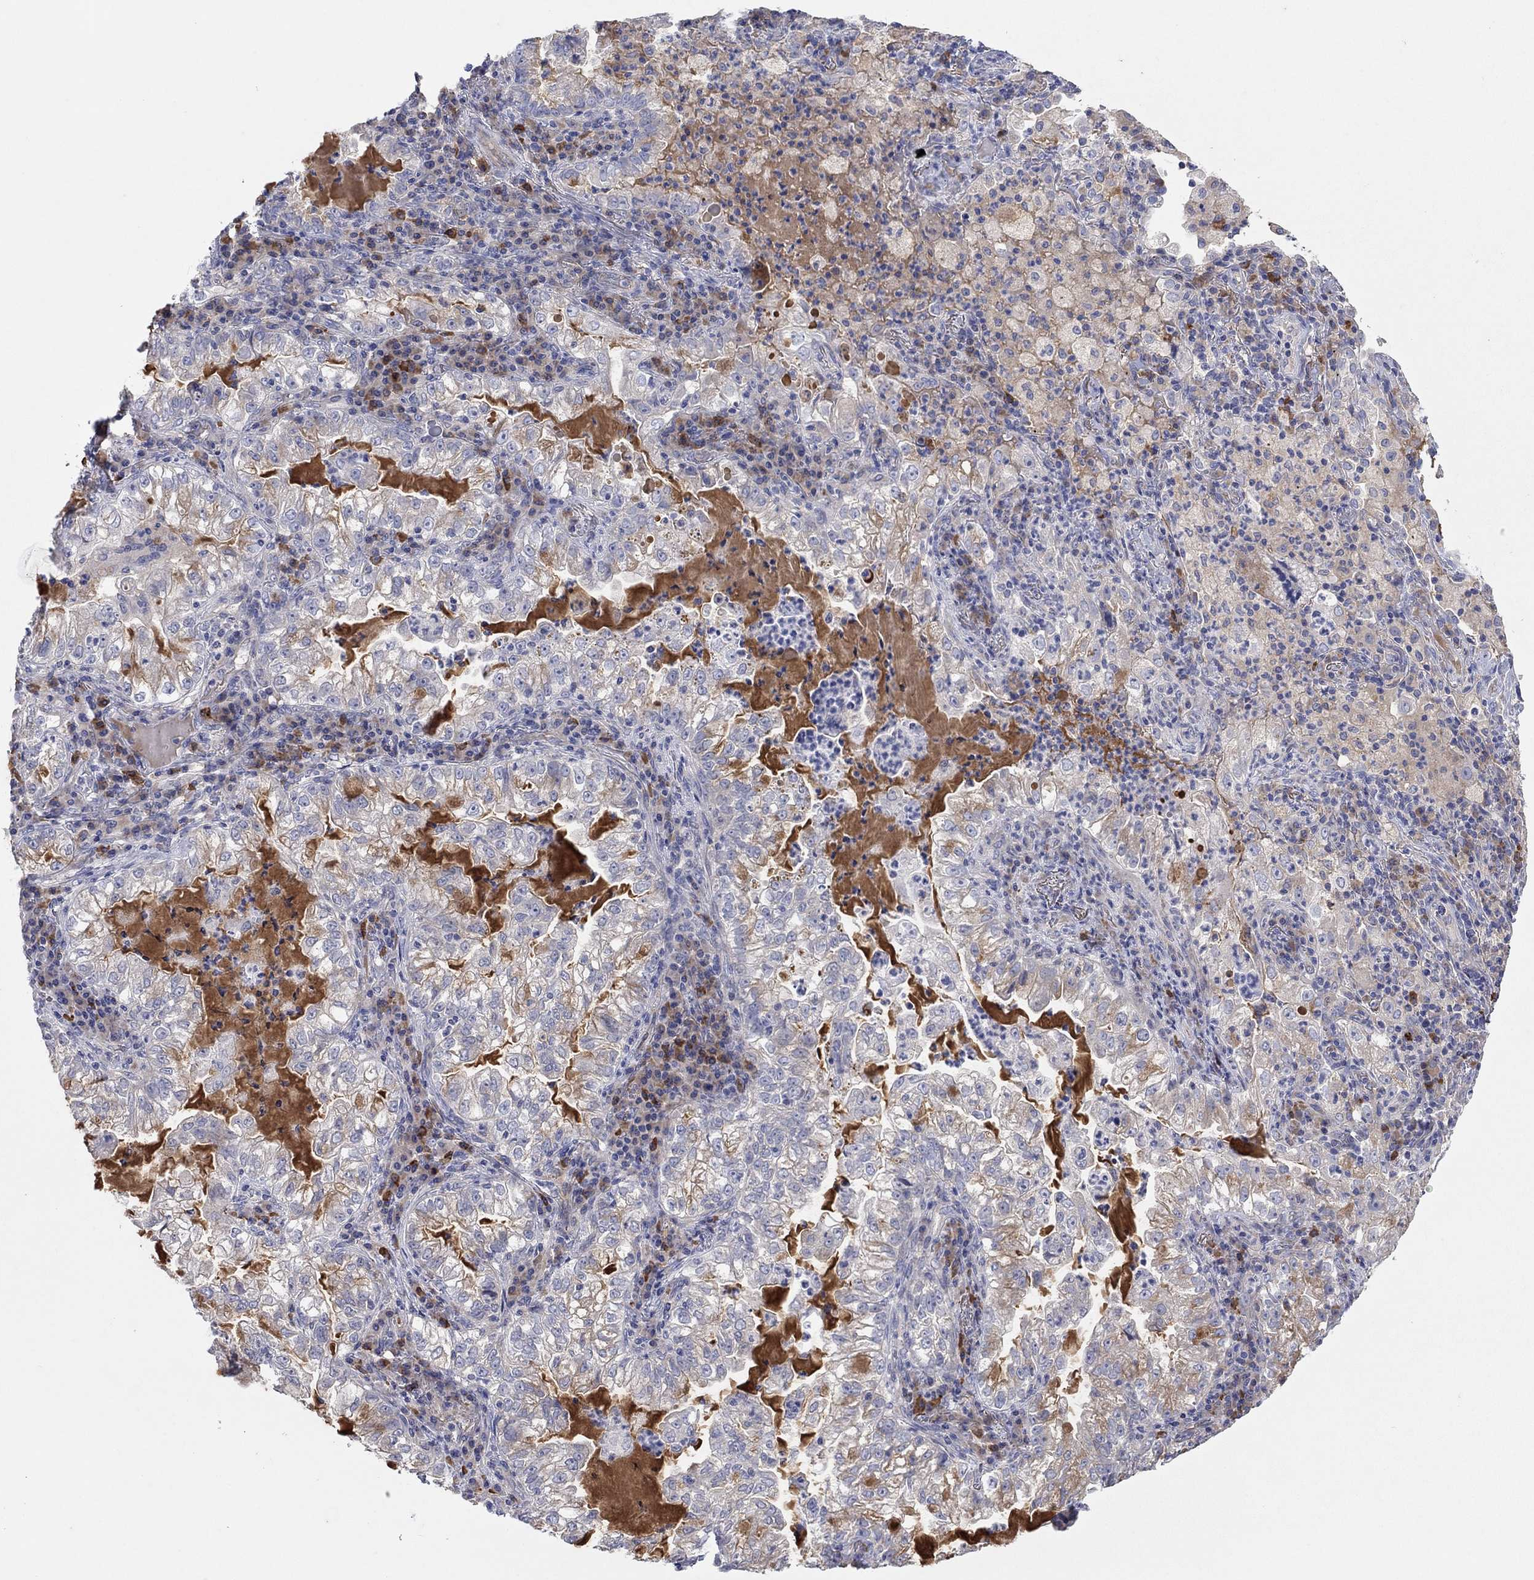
{"staining": {"intensity": "weak", "quantity": "25%-75%", "location": "cytoplasmic/membranous"}, "tissue": "lung cancer", "cell_type": "Tumor cells", "image_type": "cancer", "snomed": [{"axis": "morphology", "description": "Adenocarcinoma, NOS"}, {"axis": "topography", "description": "Lung"}], "caption": "A brown stain shows weak cytoplasmic/membranous positivity of a protein in lung adenocarcinoma tumor cells.", "gene": "PLCL2", "patient": {"sex": "female", "age": 73}}